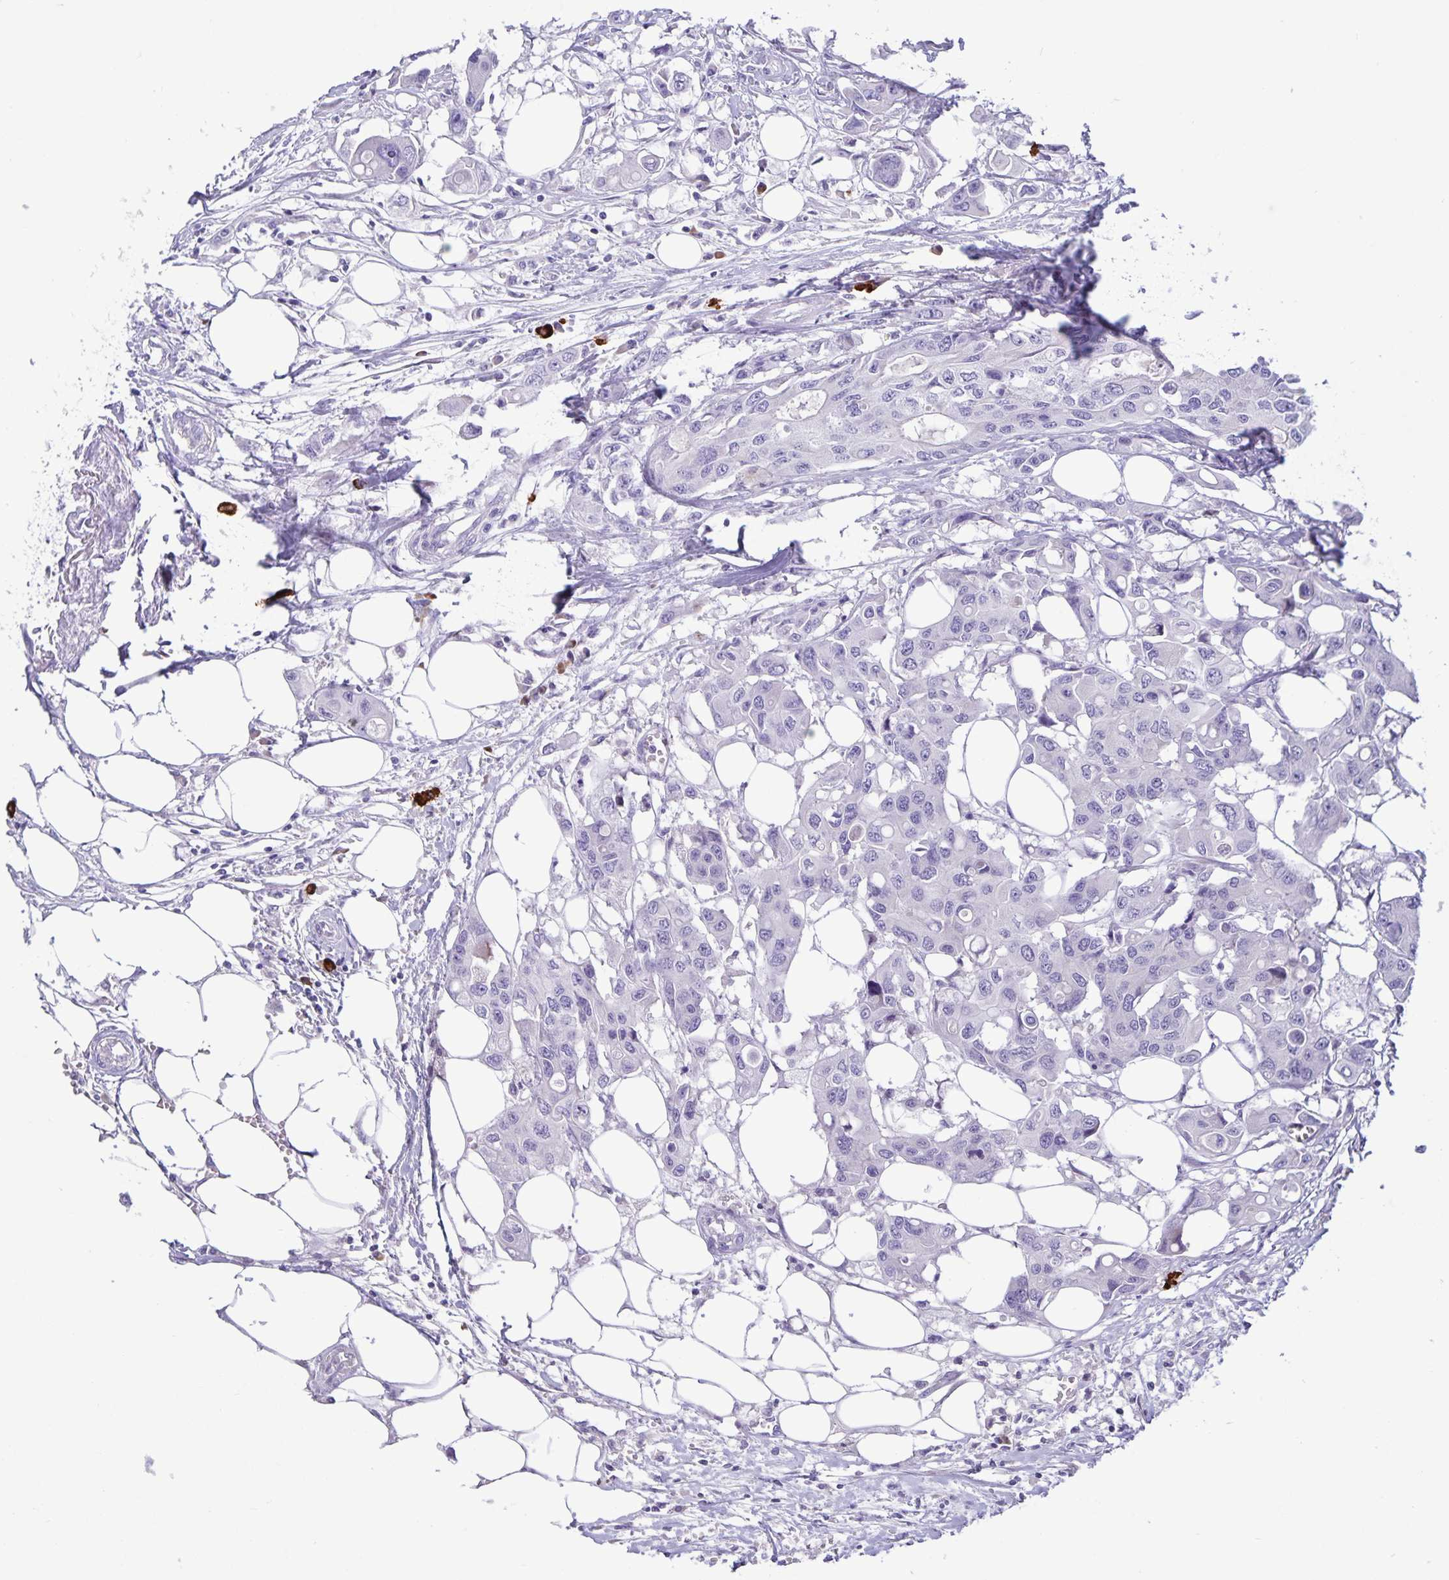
{"staining": {"intensity": "negative", "quantity": "none", "location": "none"}, "tissue": "colorectal cancer", "cell_type": "Tumor cells", "image_type": "cancer", "snomed": [{"axis": "morphology", "description": "Adenocarcinoma, NOS"}, {"axis": "topography", "description": "Colon"}], "caption": "A high-resolution photomicrograph shows immunohistochemistry (IHC) staining of colorectal cancer (adenocarcinoma), which exhibits no significant staining in tumor cells. (Immunohistochemistry (ihc), brightfield microscopy, high magnification).", "gene": "IBTK", "patient": {"sex": "male", "age": 77}}